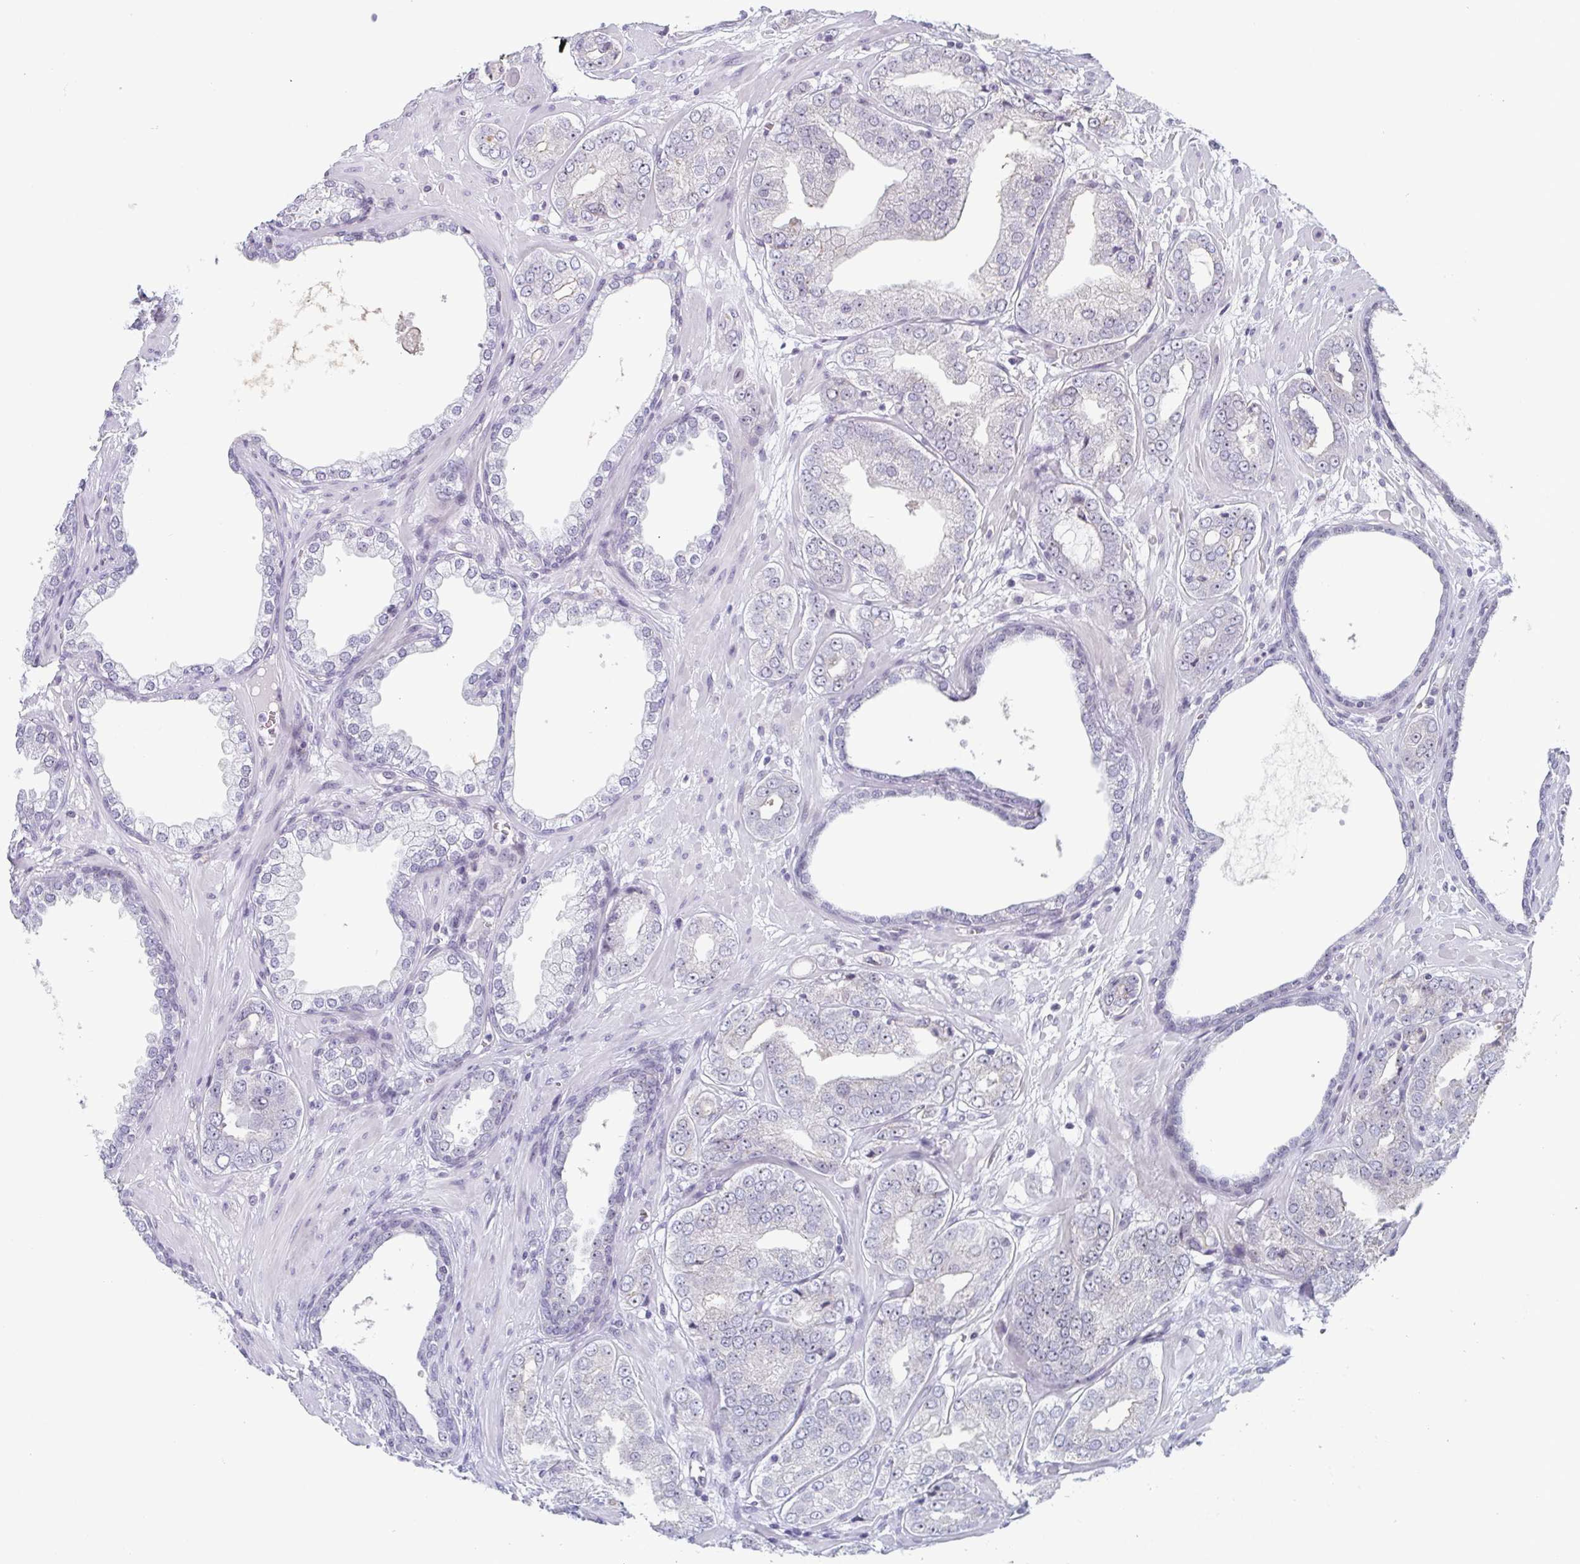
{"staining": {"intensity": "negative", "quantity": "none", "location": "none"}, "tissue": "prostate cancer", "cell_type": "Tumor cells", "image_type": "cancer", "snomed": [{"axis": "morphology", "description": "Adenocarcinoma, Low grade"}, {"axis": "topography", "description": "Prostate"}], "caption": "Immunohistochemical staining of human prostate cancer (low-grade adenocarcinoma) shows no significant expression in tumor cells.", "gene": "EXOSC7", "patient": {"sex": "male", "age": 60}}